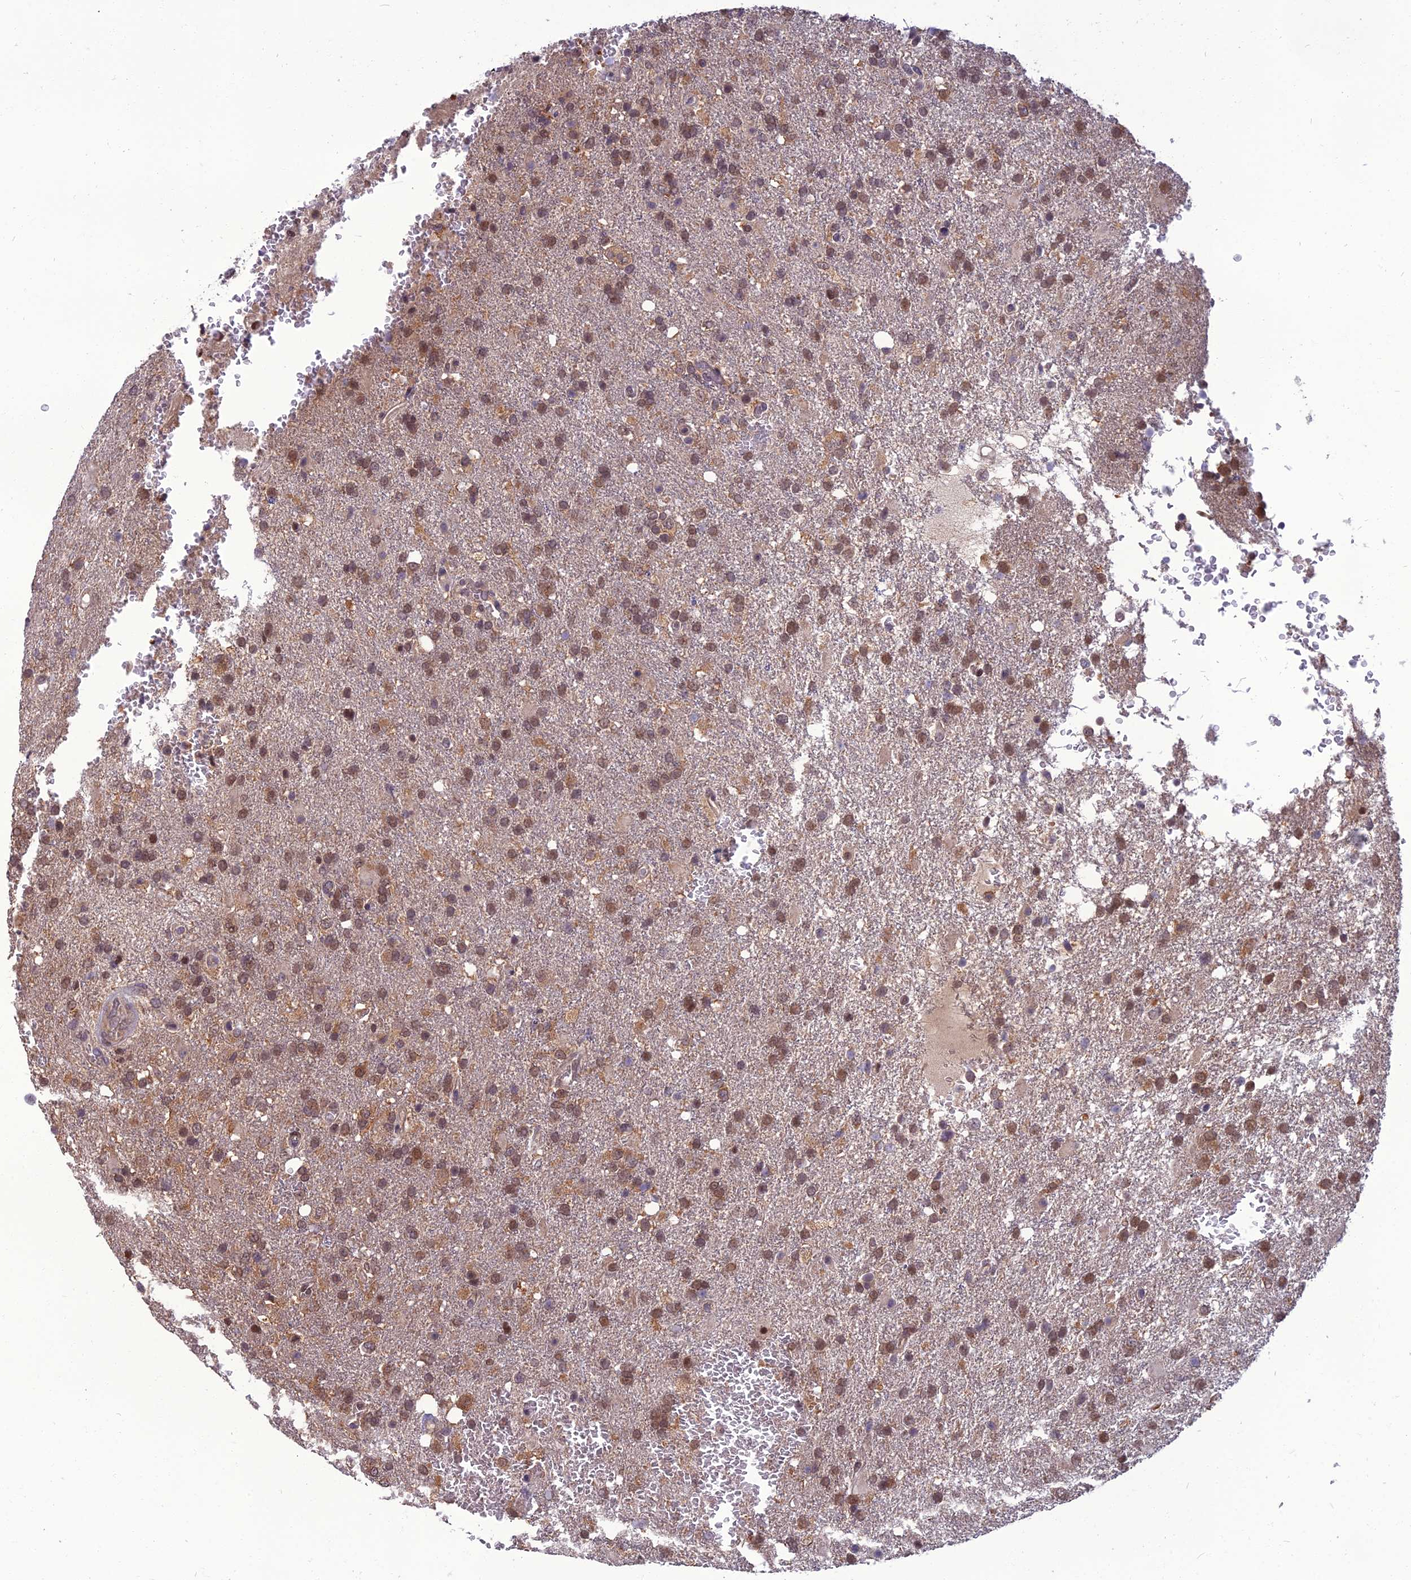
{"staining": {"intensity": "moderate", "quantity": ">75%", "location": "nuclear"}, "tissue": "glioma", "cell_type": "Tumor cells", "image_type": "cancer", "snomed": [{"axis": "morphology", "description": "Glioma, malignant, High grade"}, {"axis": "topography", "description": "Brain"}], "caption": "Tumor cells exhibit medium levels of moderate nuclear staining in about >75% of cells in glioma. (DAB (3,3'-diaminobenzidine) IHC, brown staining for protein, blue staining for nuclei).", "gene": "NR4A3", "patient": {"sex": "female", "age": 74}}